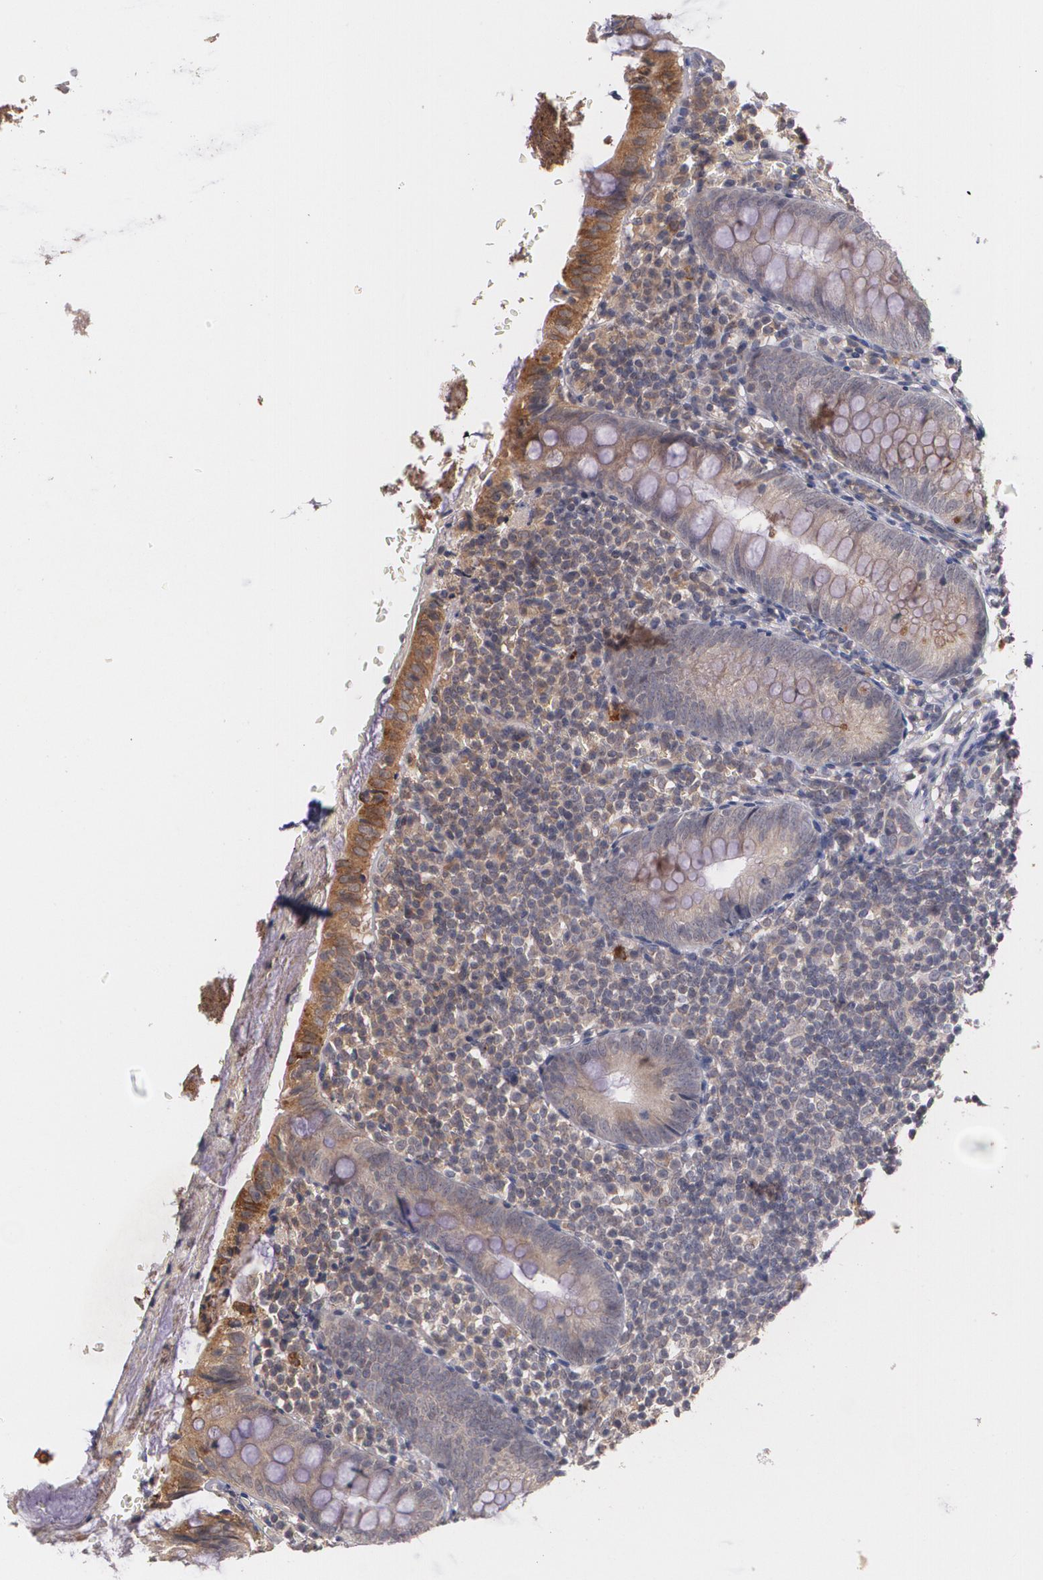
{"staining": {"intensity": "moderate", "quantity": "25%-75%", "location": "cytoplasmic/membranous"}, "tissue": "appendix", "cell_type": "Glandular cells", "image_type": "normal", "snomed": [{"axis": "morphology", "description": "Normal tissue, NOS"}, {"axis": "topography", "description": "Appendix"}], "caption": "Normal appendix was stained to show a protein in brown. There is medium levels of moderate cytoplasmic/membranous positivity in about 25%-75% of glandular cells.", "gene": "IFNGR2", "patient": {"sex": "female", "age": 10}}